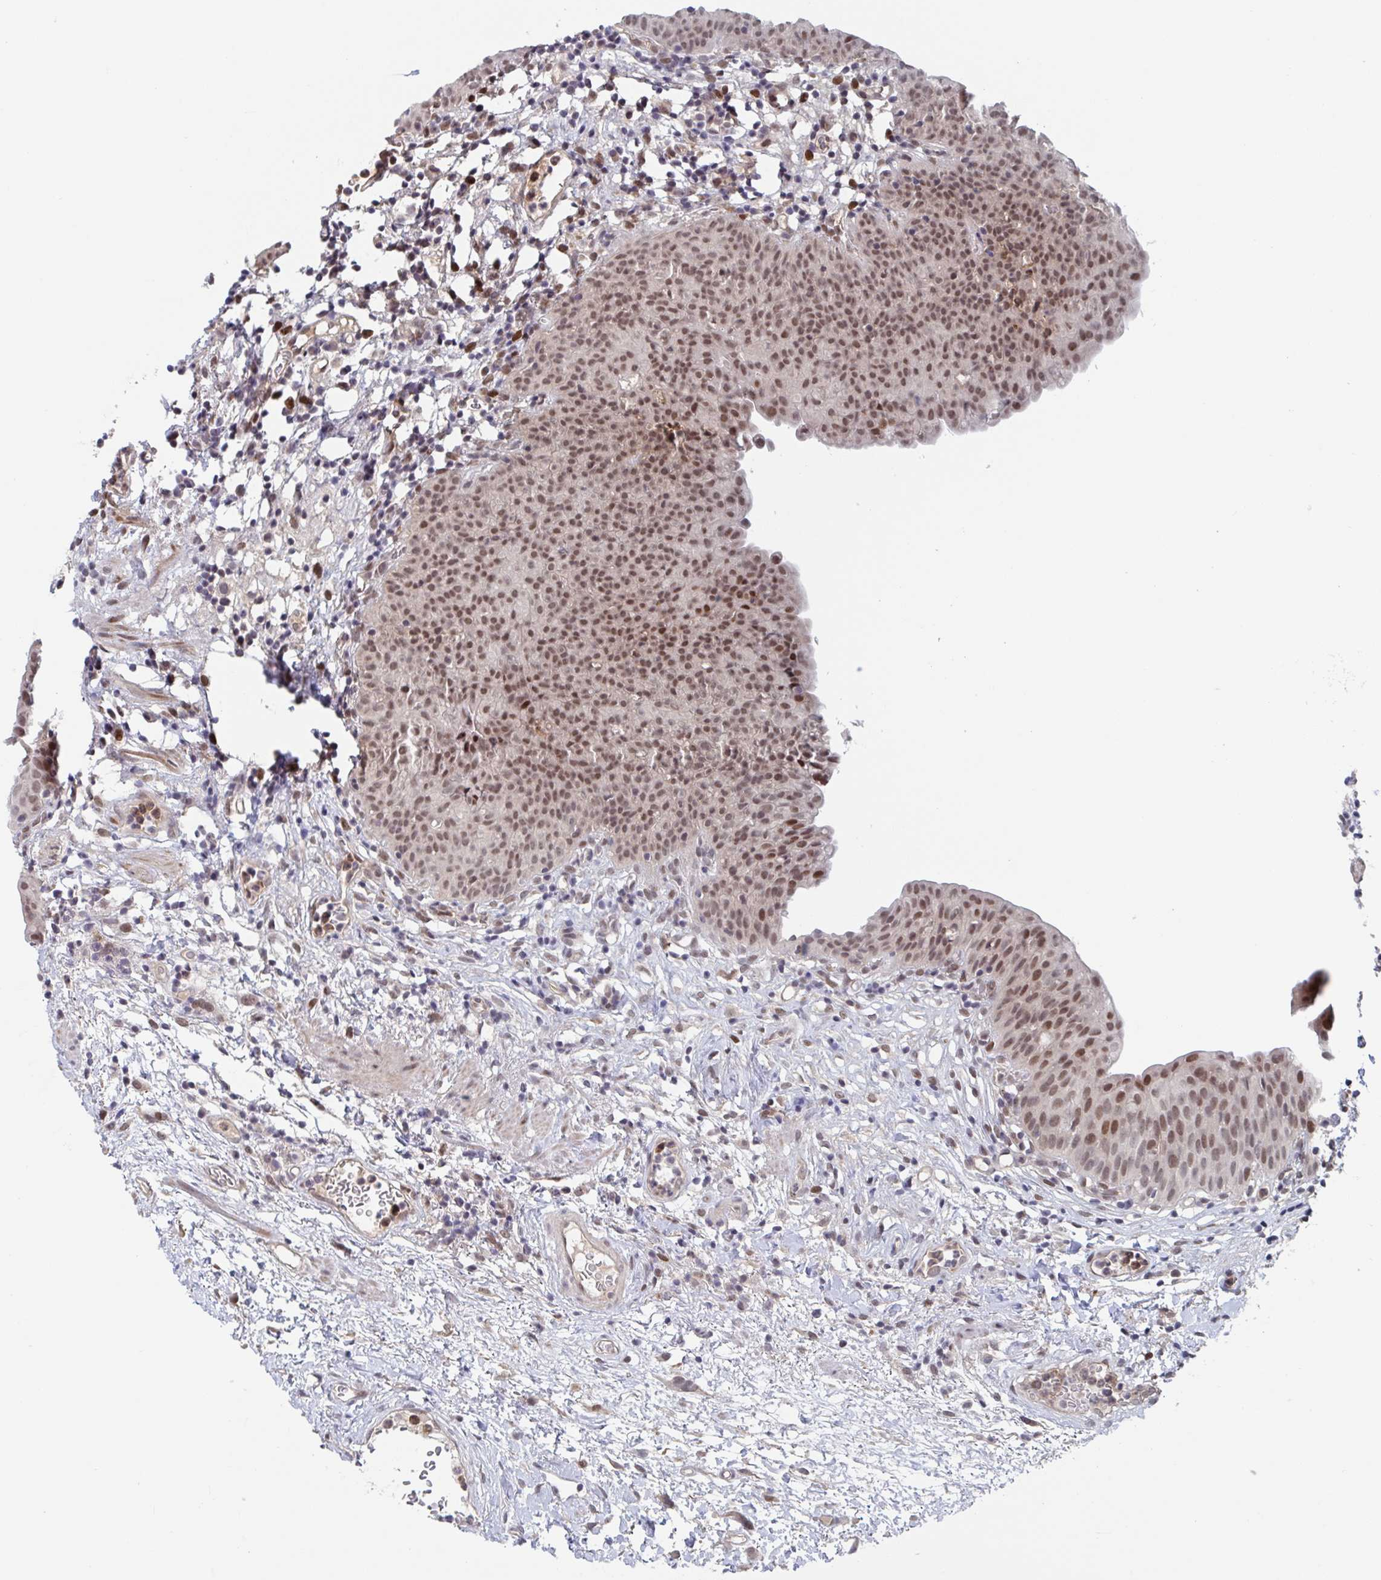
{"staining": {"intensity": "strong", "quantity": "25%-75%", "location": "nuclear"}, "tissue": "urinary bladder", "cell_type": "Urothelial cells", "image_type": "normal", "snomed": [{"axis": "morphology", "description": "Normal tissue, NOS"}, {"axis": "morphology", "description": "Inflammation, NOS"}, {"axis": "topography", "description": "Urinary bladder"}], "caption": "Immunohistochemical staining of benign urinary bladder exhibits high levels of strong nuclear expression in approximately 25%-75% of urothelial cells. Immunohistochemistry stains the protein in brown and the nuclei are stained blue.", "gene": "RNF212", "patient": {"sex": "male", "age": 57}}